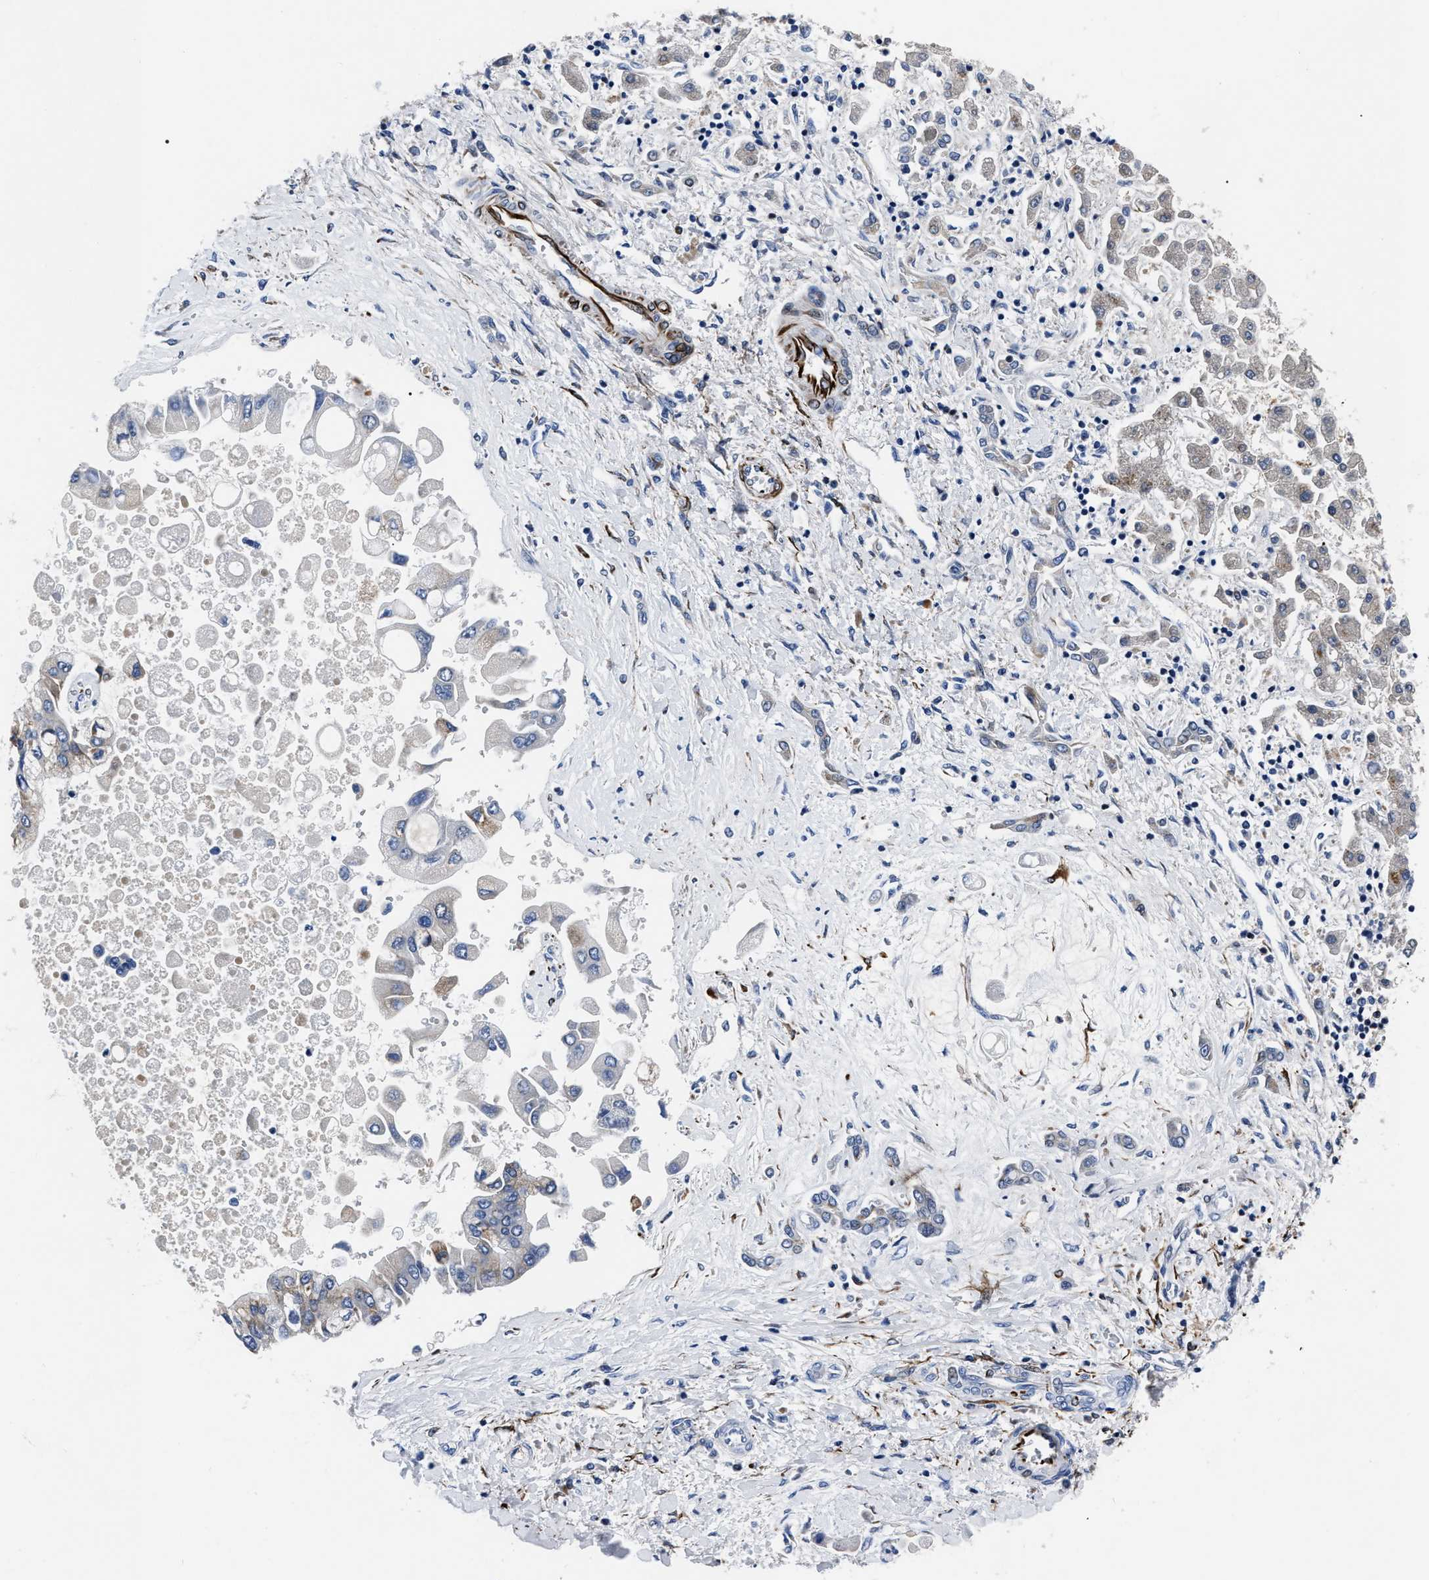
{"staining": {"intensity": "weak", "quantity": "<25%", "location": "cytoplasmic/membranous"}, "tissue": "liver cancer", "cell_type": "Tumor cells", "image_type": "cancer", "snomed": [{"axis": "morphology", "description": "Cholangiocarcinoma"}, {"axis": "topography", "description": "Liver"}], "caption": "An immunohistochemistry (IHC) photomicrograph of liver cancer (cholangiocarcinoma) is shown. There is no staining in tumor cells of liver cancer (cholangiocarcinoma).", "gene": "OR10G3", "patient": {"sex": "male", "age": 50}}